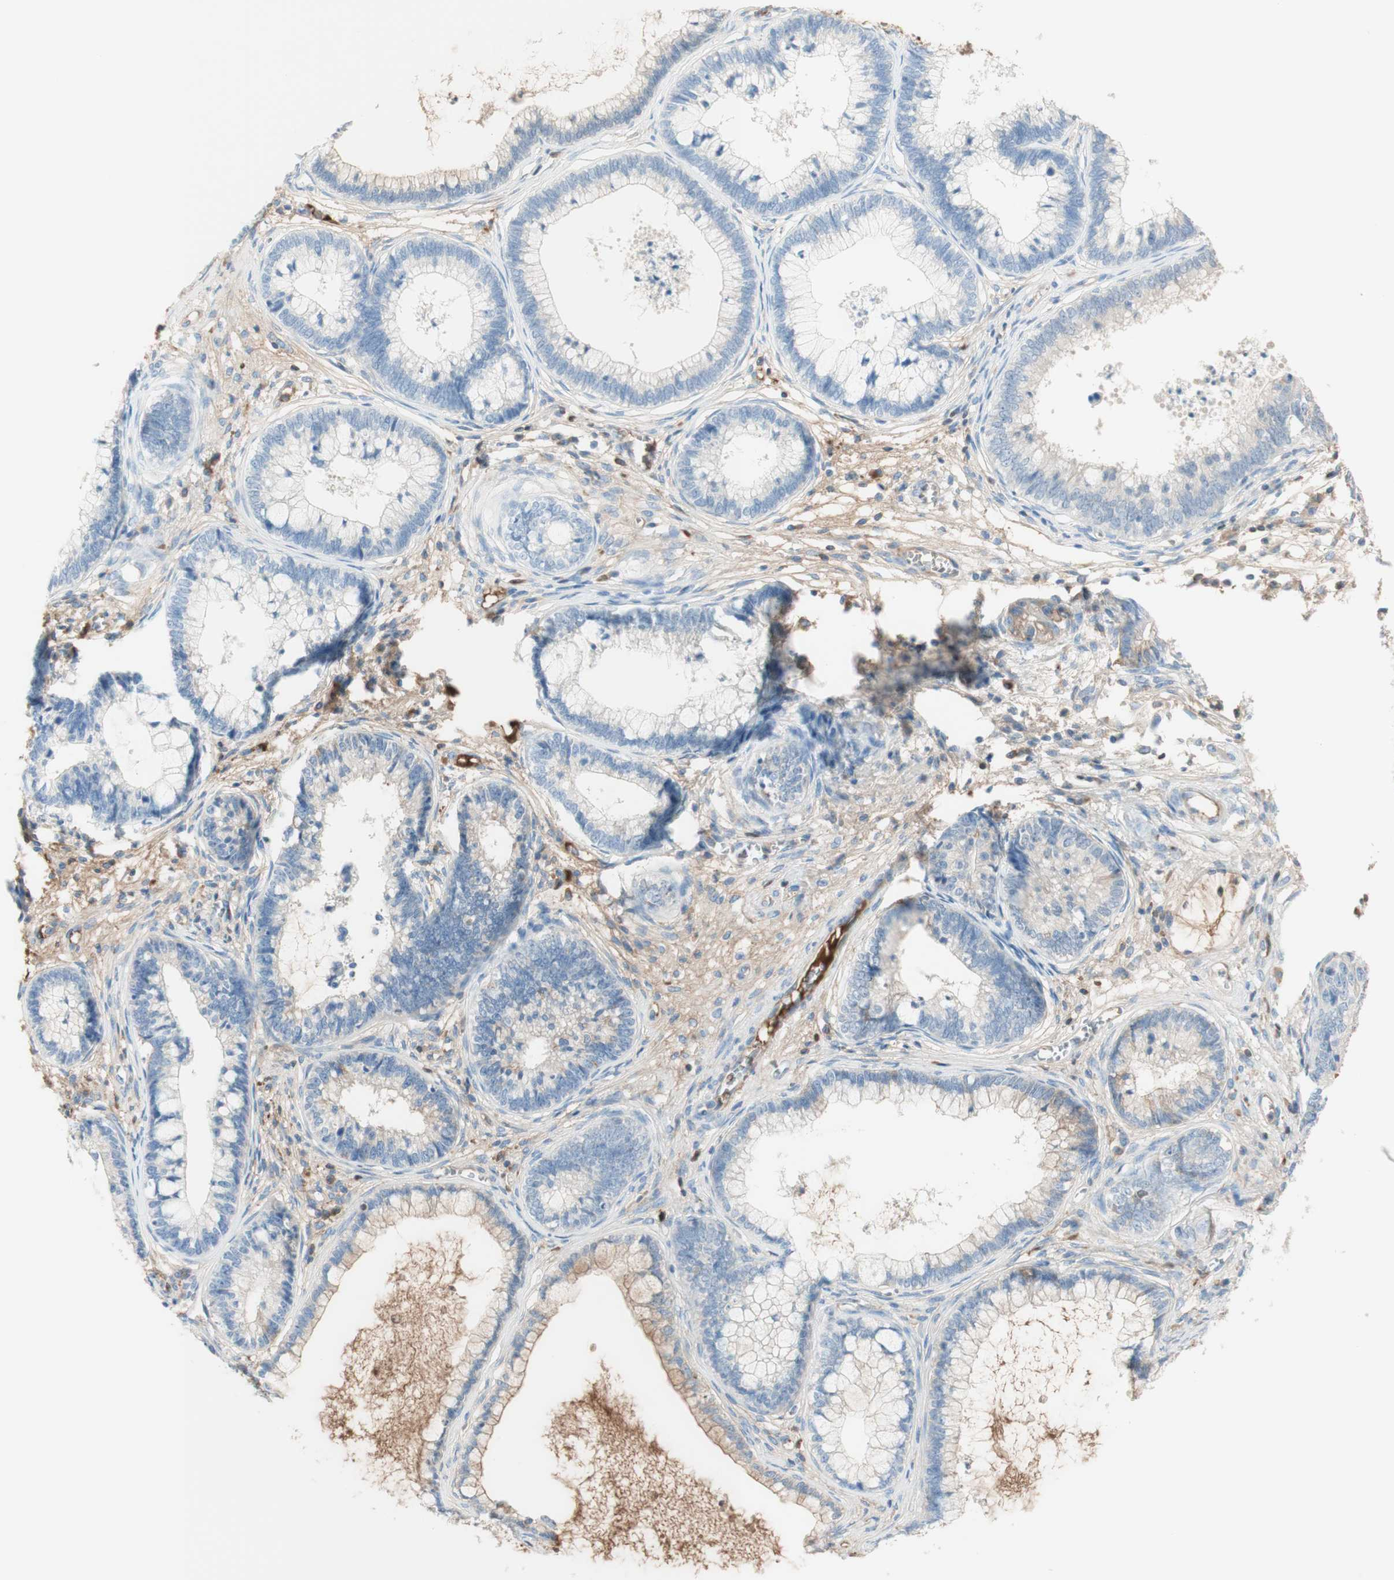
{"staining": {"intensity": "moderate", "quantity": "<25%", "location": "cytoplasmic/membranous"}, "tissue": "cervical cancer", "cell_type": "Tumor cells", "image_type": "cancer", "snomed": [{"axis": "morphology", "description": "Adenocarcinoma, NOS"}, {"axis": "topography", "description": "Cervix"}], "caption": "Moderate cytoplasmic/membranous staining is present in approximately <25% of tumor cells in cervical cancer. (DAB IHC with brightfield microscopy, high magnification).", "gene": "KNG1", "patient": {"sex": "female", "age": 44}}